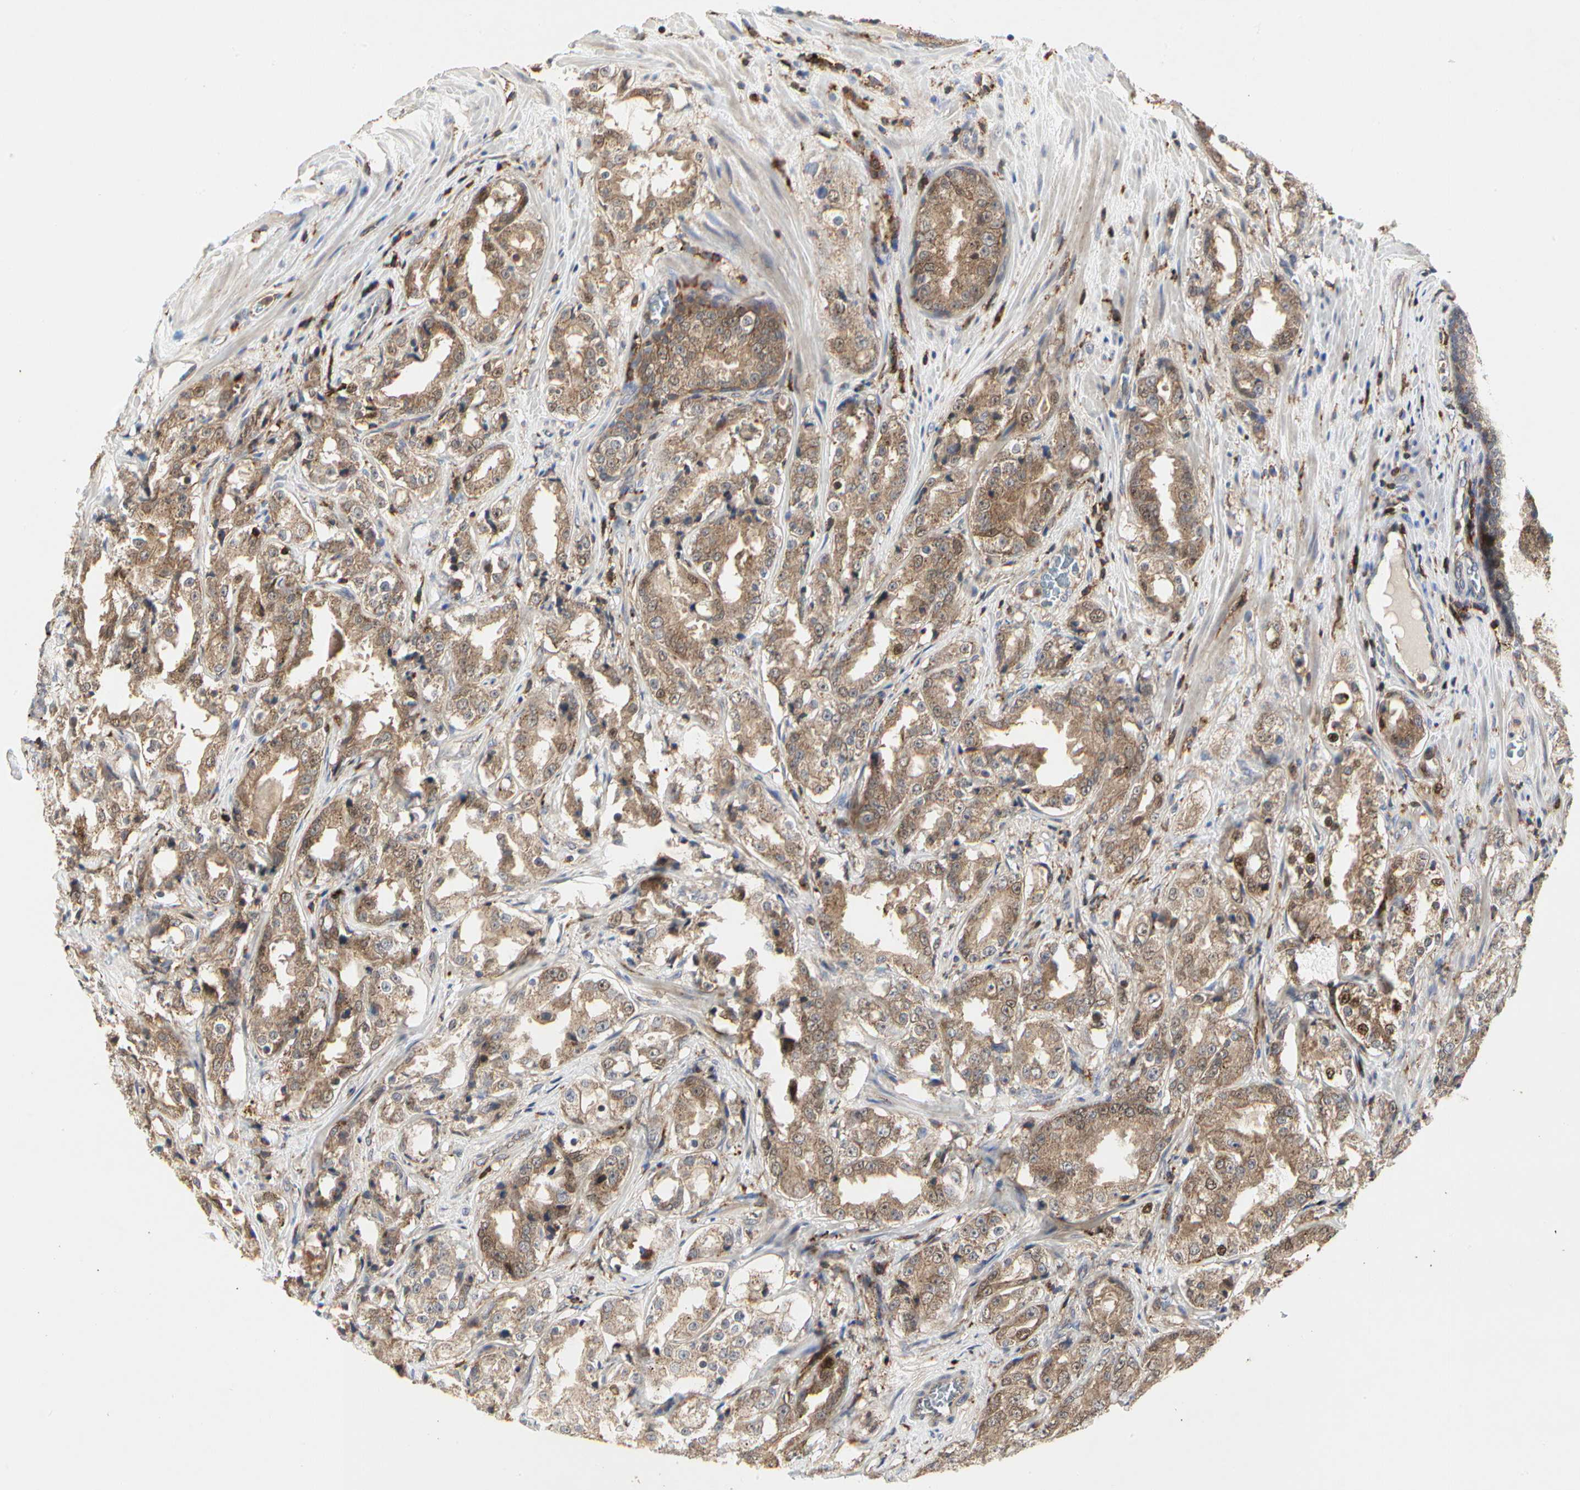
{"staining": {"intensity": "moderate", "quantity": ">75%", "location": "cytoplasmic/membranous,nuclear"}, "tissue": "prostate cancer", "cell_type": "Tumor cells", "image_type": "cancer", "snomed": [{"axis": "morphology", "description": "Adenocarcinoma, High grade"}, {"axis": "topography", "description": "Prostate"}], "caption": "A photomicrograph of human prostate adenocarcinoma (high-grade) stained for a protein shows moderate cytoplasmic/membranous and nuclear brown staining in tumor cells.", "gene": "NAPG", "patient": {"sex": "male", "age": 73}}